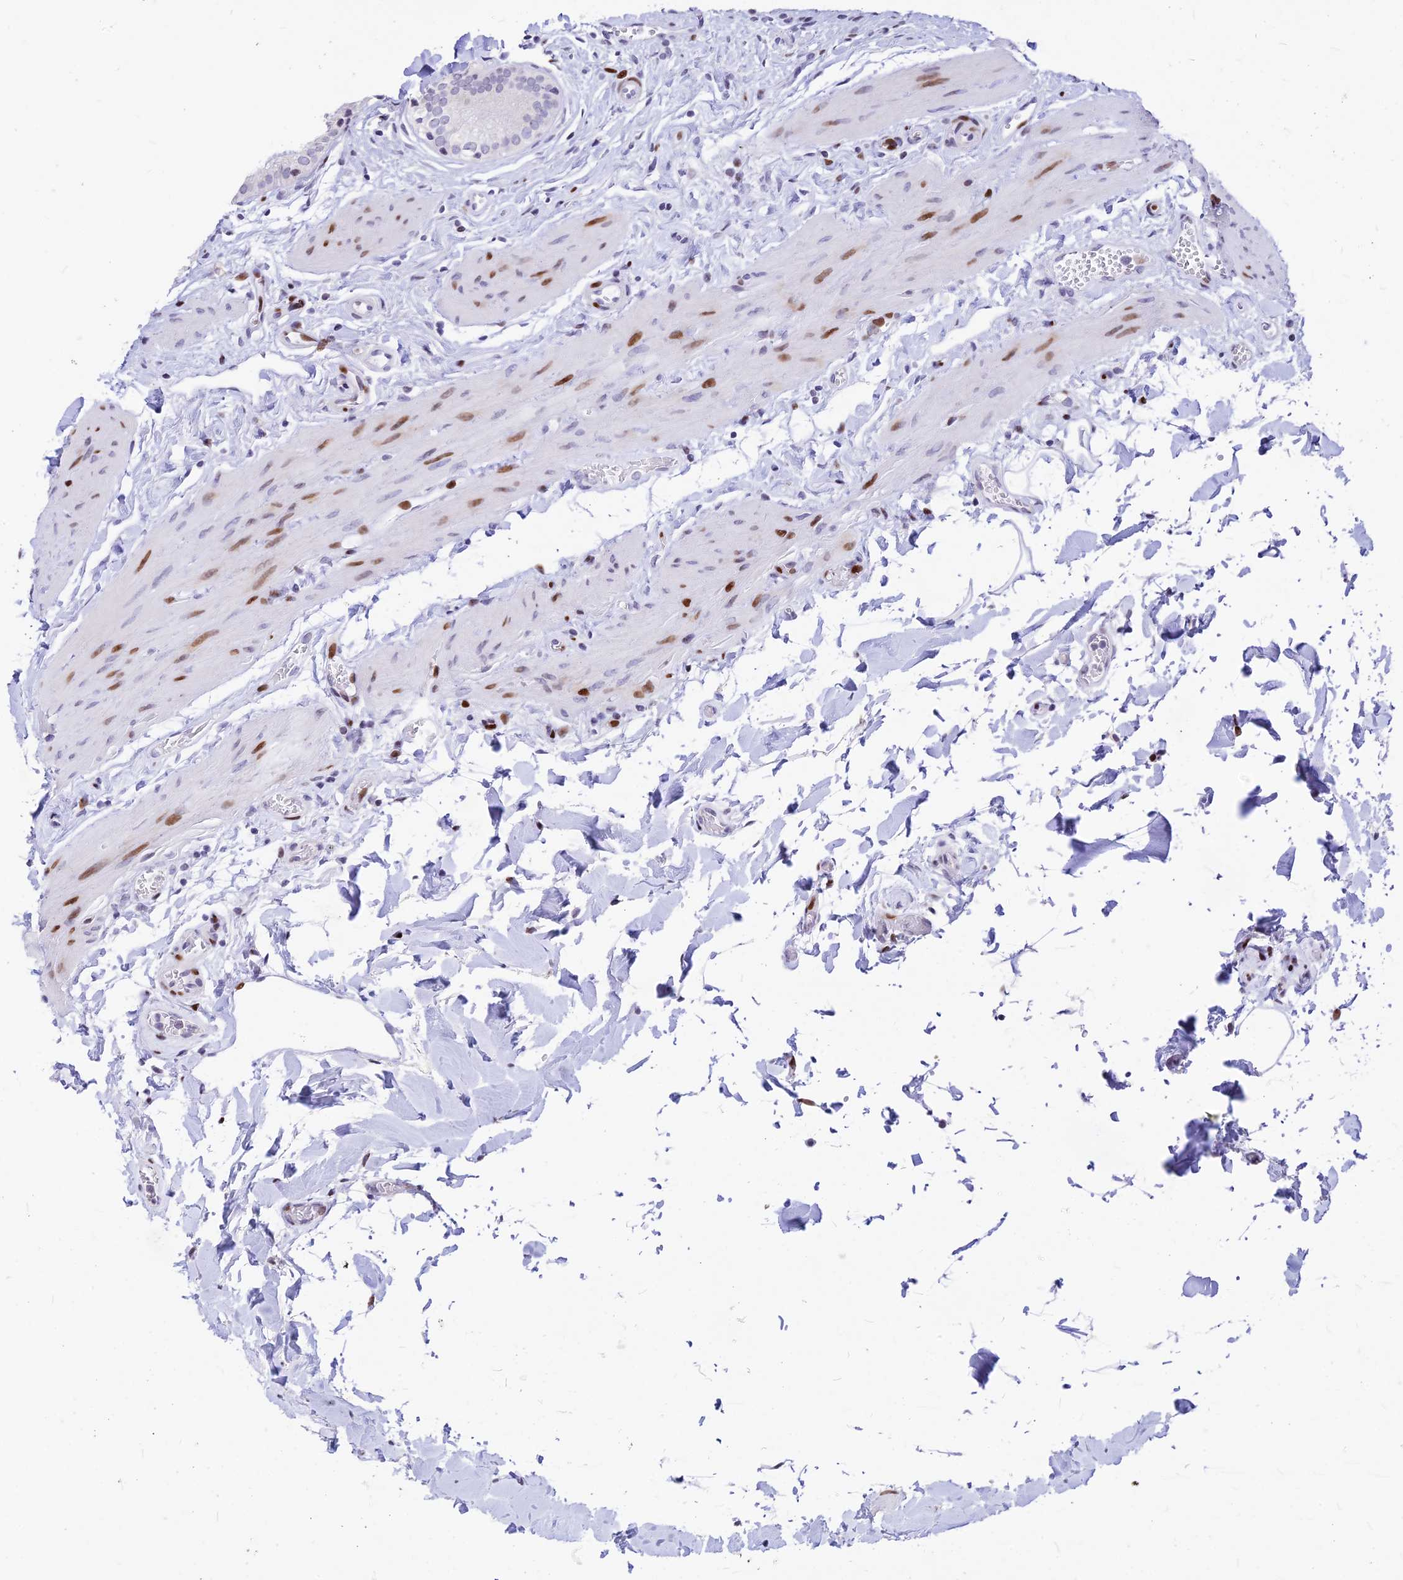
{"staining": {"intensity": "strong", "quantity": "<25%", "location": "nuclear"}, "tissue": "gallbladder", "cell_type": "Glandular cells", "image_type": "normal", "snomed": [{"axis": "morphology", "description": "Normal tissue, NOS"}, {"axis": "topography", "description": "Gallbladder"}], "caption": "IHC staining of benign gallbladder, which reveals medium levels of strong nuclear staining in about <25% of glandular cells indicating strong nuclear protein positivity. The staining was performed using DAB (brown) for protein detection and nuclei were counterstained in hematoxylin (blue).", "gene": "PRPS1", "patient": {"sex": "female", "age": 54}}